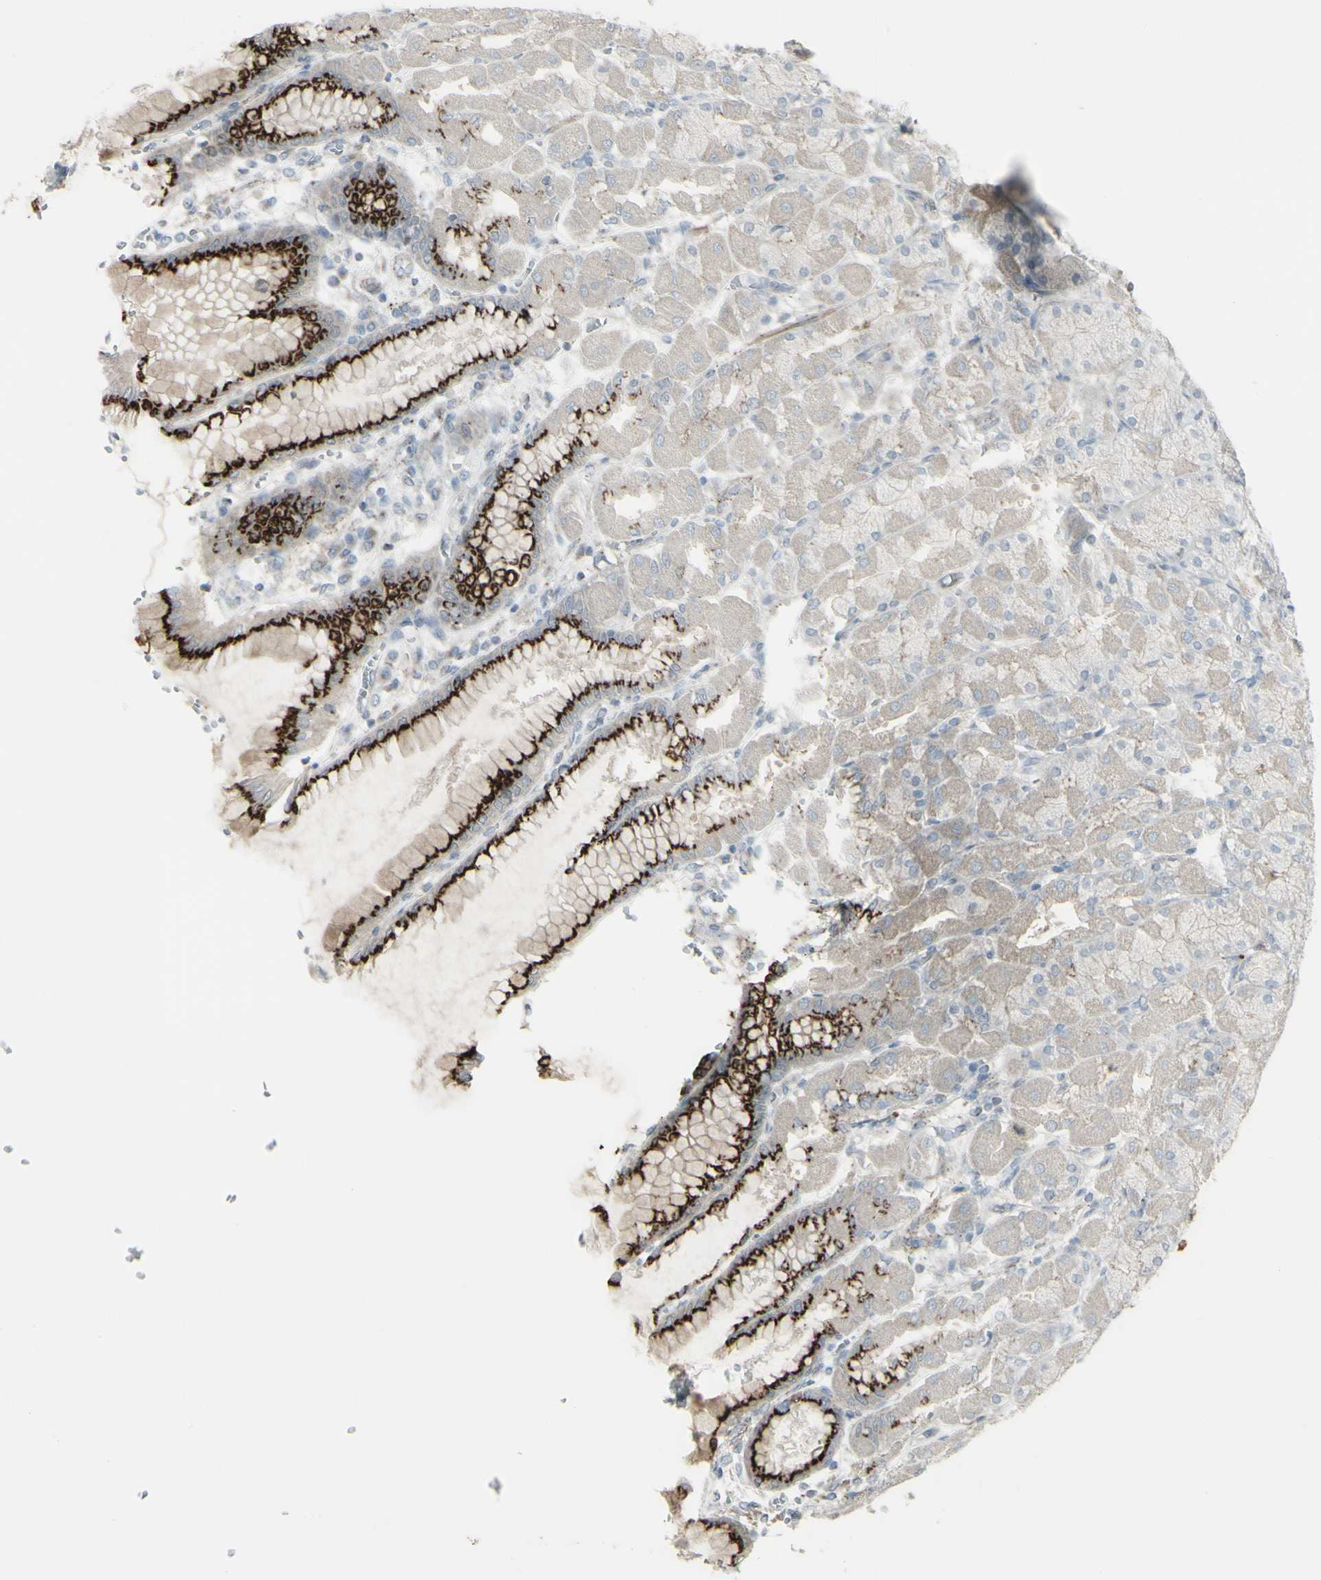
{"staining": {"intensity": "strong", "quantity": "25%-75%", "location": "cytoplasmic/membranous"}, "tissue": "stomach", "cell_type": "Glandular cells", "image_type": "normal", "snomed": [{"axis": "morphology", "description": "Normal tissue, NOS"}, {"axis": "topography", "description": "Stomach, upper"}], "caption": "High-magnification brightfield microscopy of benign stomach stained with DAB (3,3'-diaminobenzidine) (brown) and counterstained with hematoxylin (blue). glandular cells exhibit strong cytoplasmic/membranous positivity is present in approximately25%-75% of cells.", "gene": "GALNT6", "patient": {"sex": "female", "age": 56}}